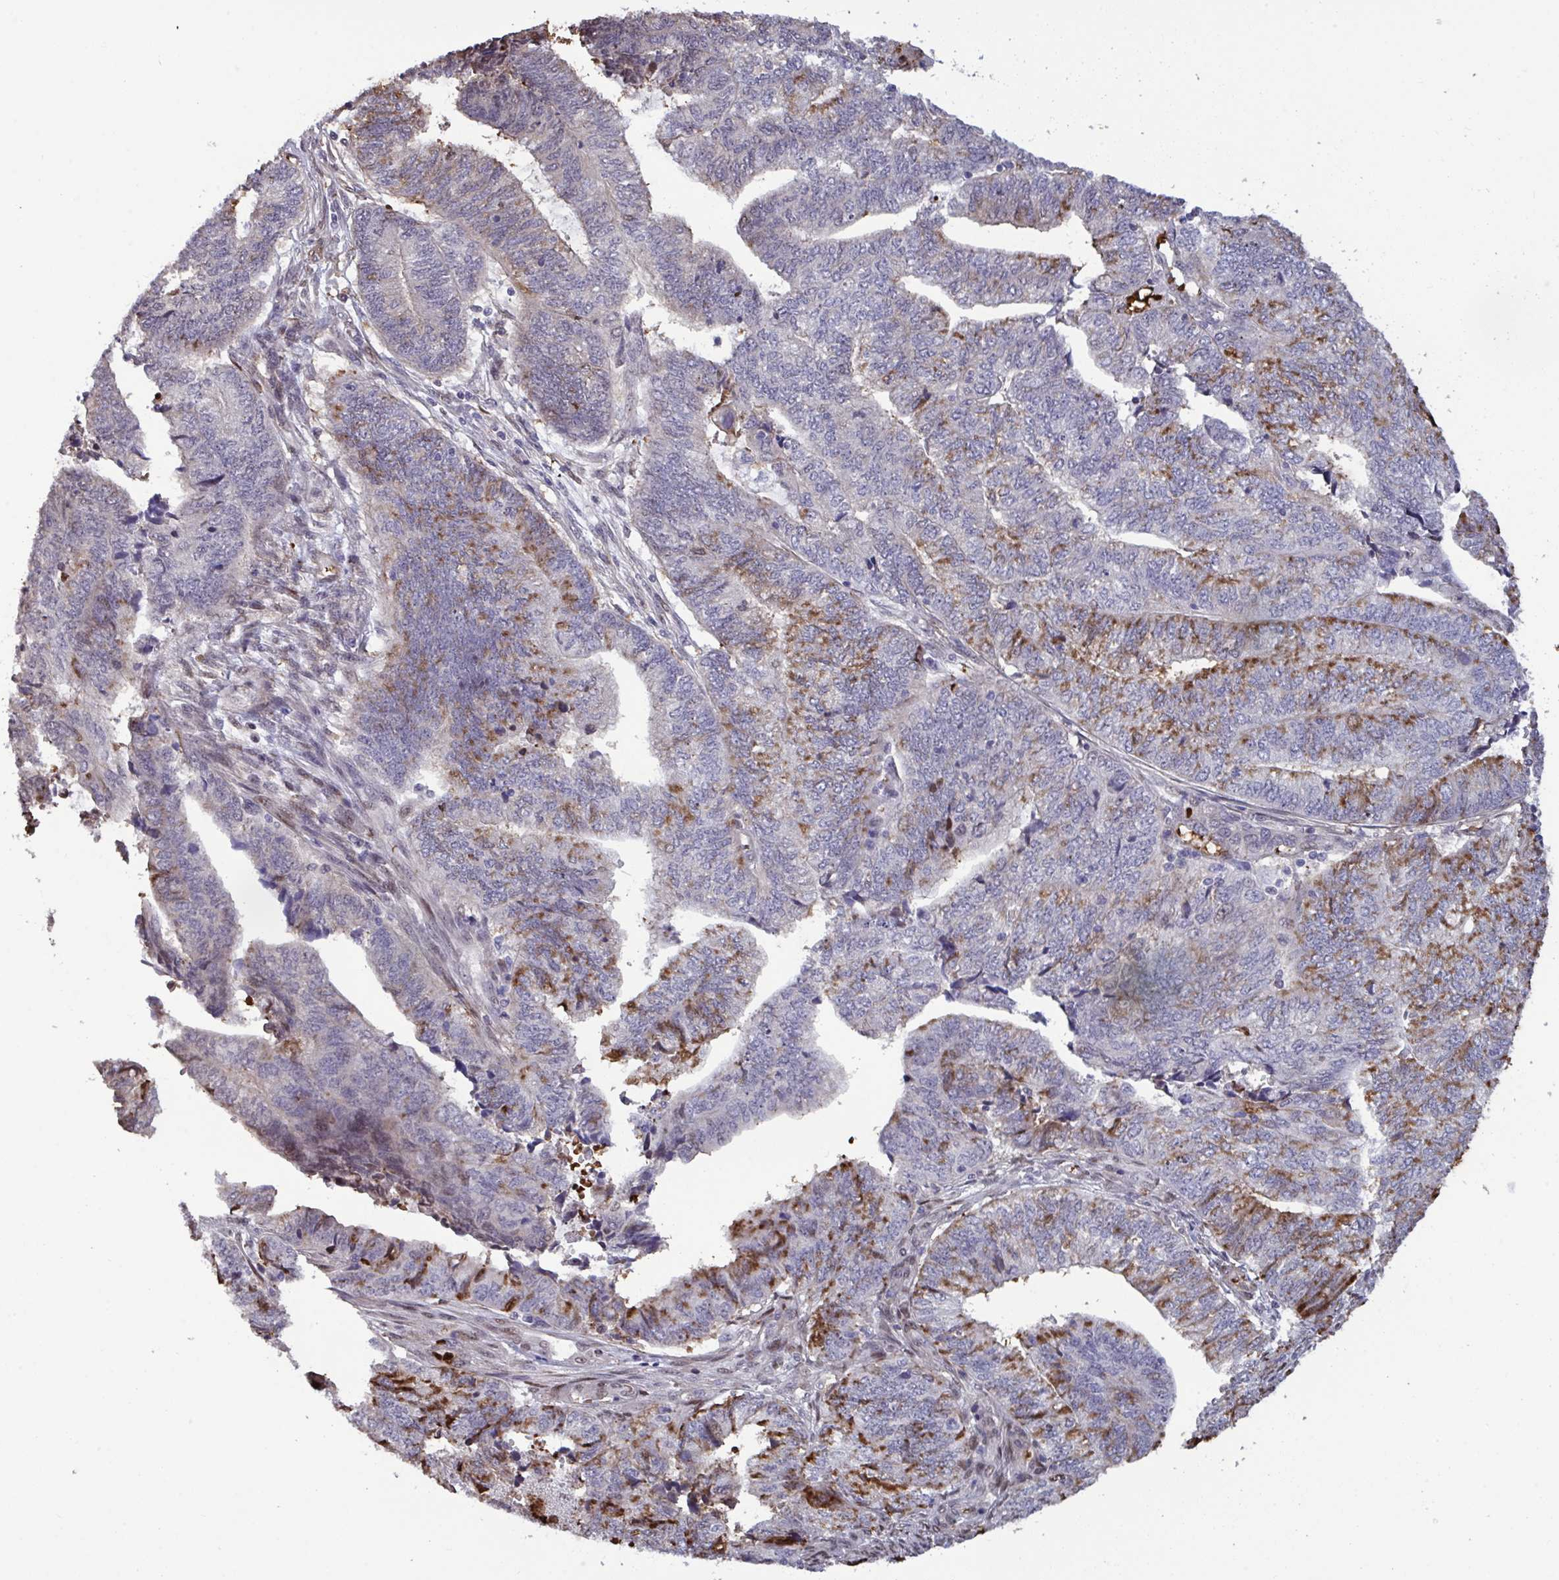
{"staining": {"intensity": "moderate", "quantity": "25%-75%", "location": "cytoplasmic/membranous"}, "tissue": "endometrial cancer", "cell_type": "Tumor cells", "image_type": "cancer", "snomed": [{"axis": "morphology", "description": "Adenocarcinoma, NOS"}, {"axis": "topography", "description": "Uterus"}, {"axis": "topography", "description": "Endometrium"}], "caption": "Human endometrial adenocarcinoma stained for a protein (brown) demonstrates moderate cytoplasmic/membranous positive expression in approximately 25%-75% of tumor cells.", "gene": "PELI2", "patient": {"sex": "female", "age": 70}}